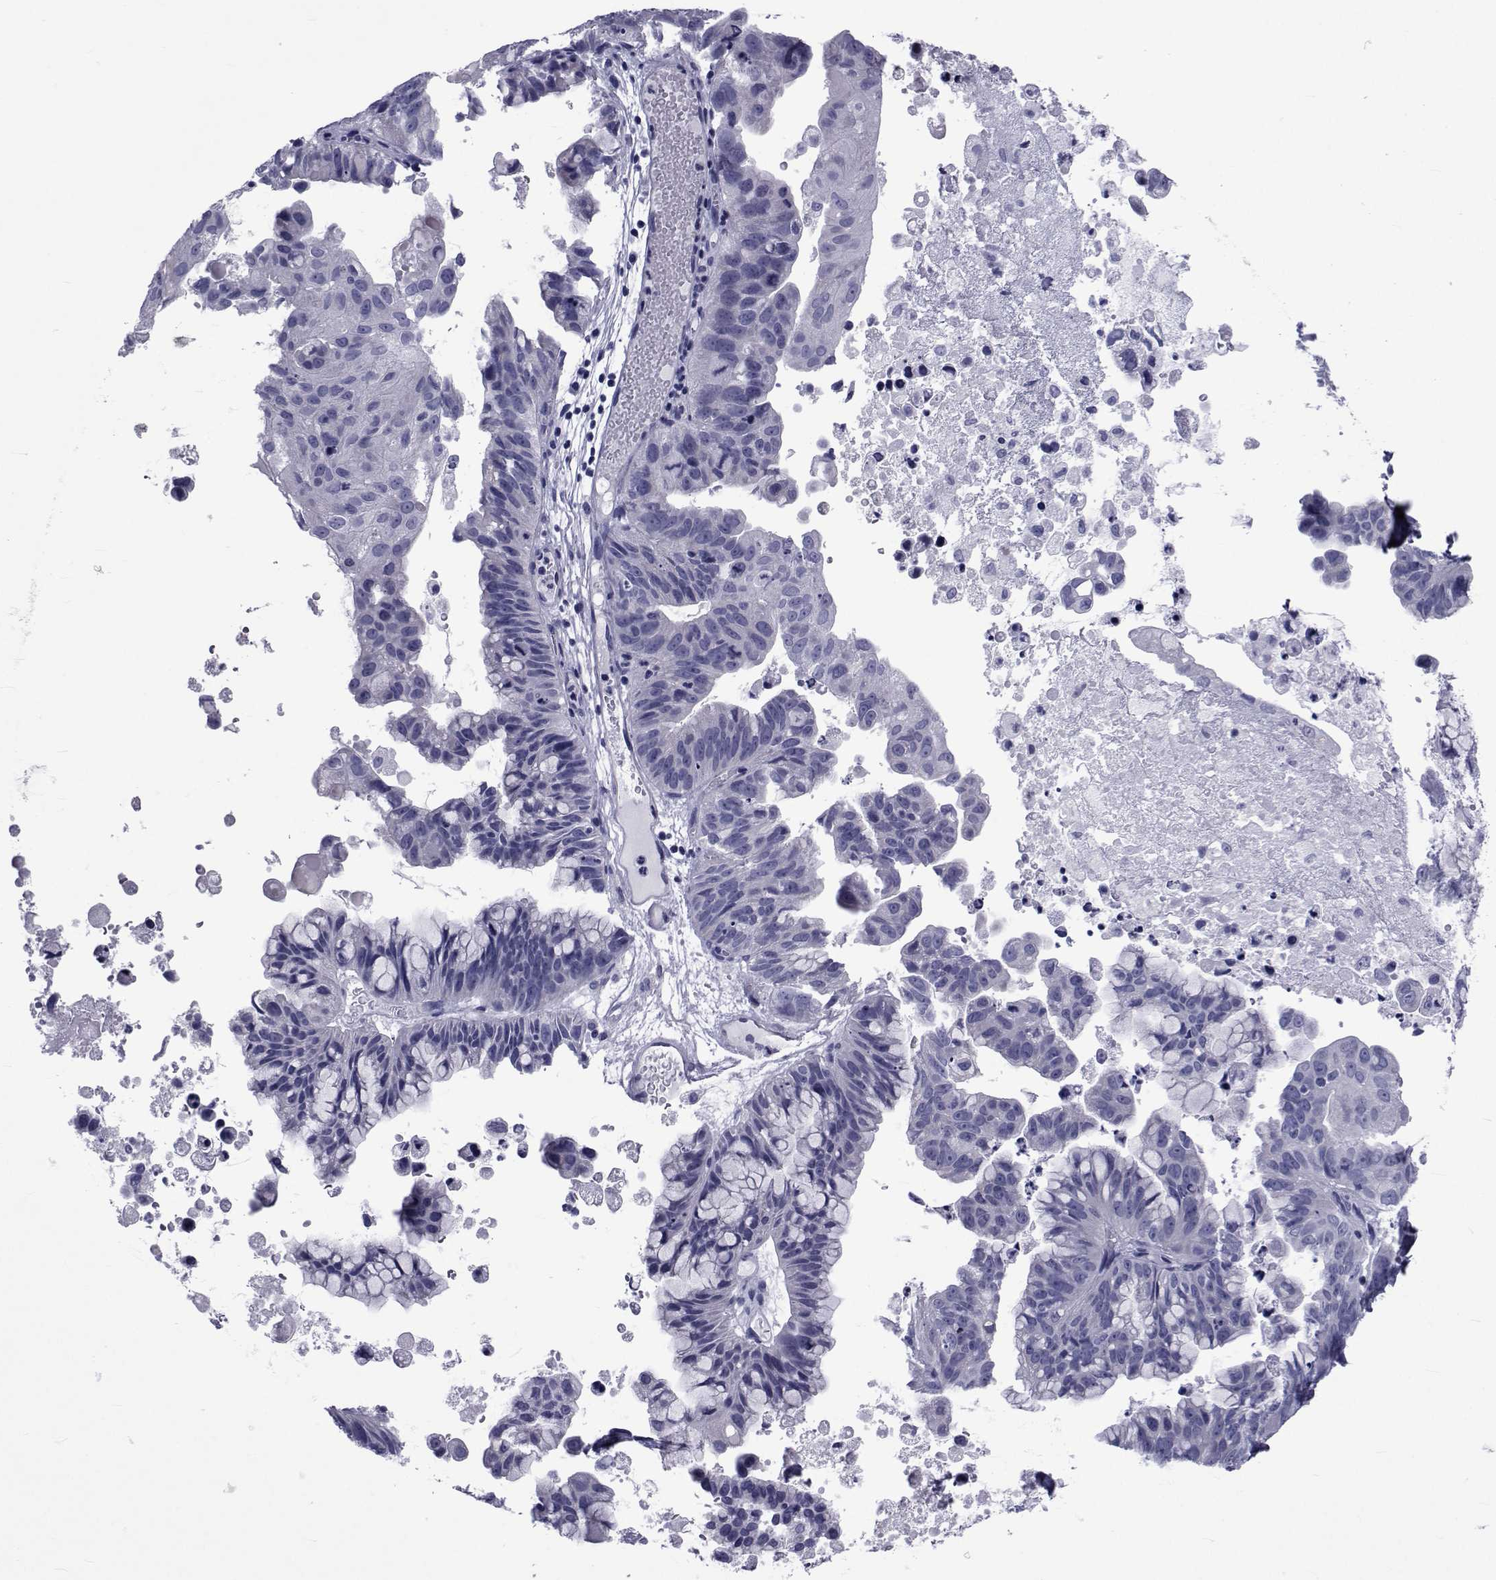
{"staining": {"intensity": "negative", "quantity": "none", "location": "none"}, "tissue": "ovarian cancer", "cell_type": "Tumor cells", "image_type": "cancer", "snomed": [{"axis": "morphology", "description": "Cystadenocarcinoma, mucinous, NOS"}, {"axis": "topography", "description": "Ovary"}], "caption": "This is a photomicrograph of immunohistochemistry (IHC) staining of ovarian cancer (mucinous cystadenocarcinoma), which shows no staining in tumor cells.", "gene": "GKAP1", "patient": {"sex": "female", "age": 76}}